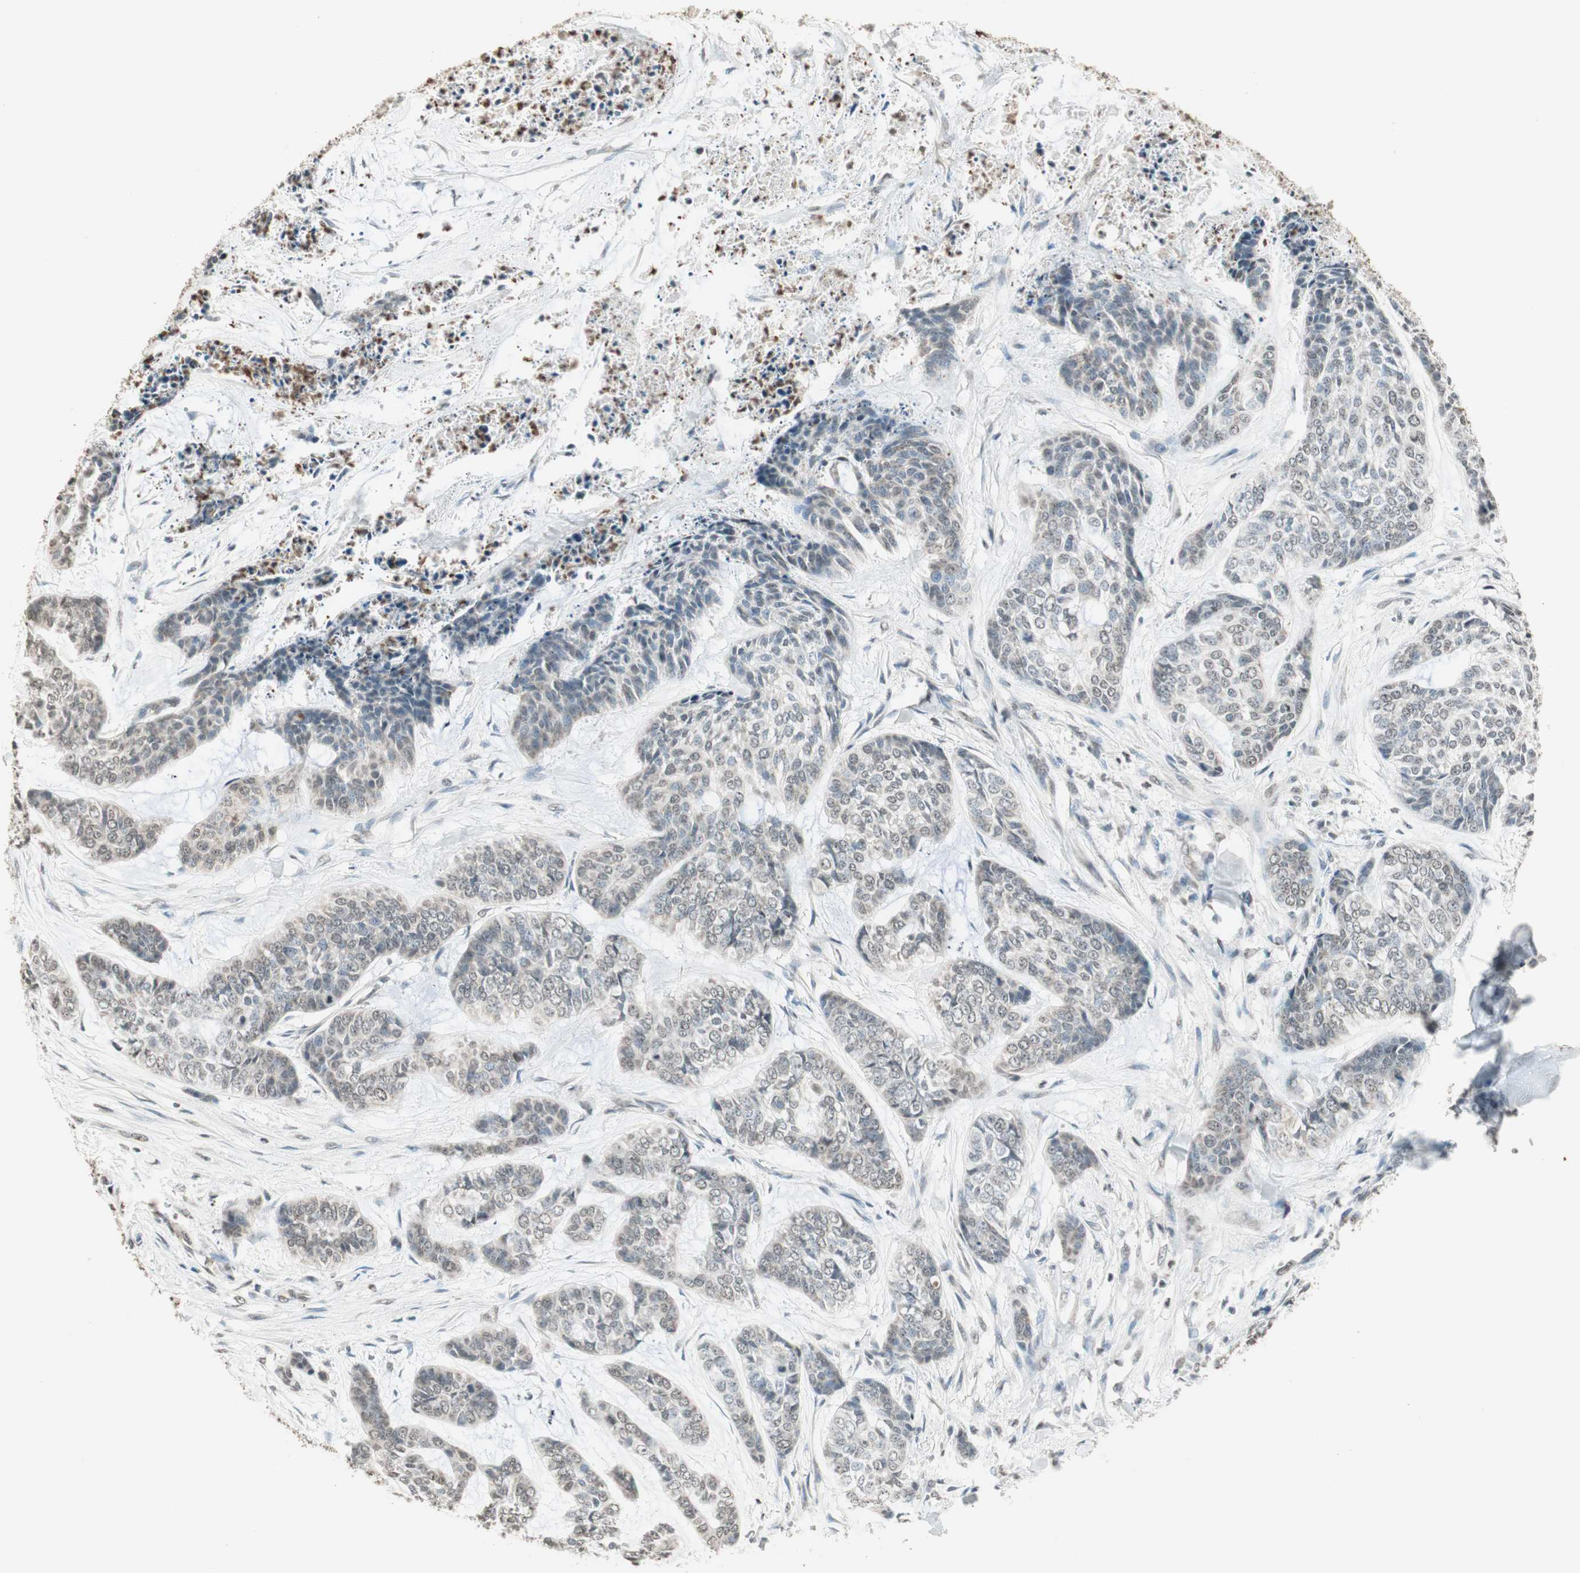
{"staining": {"intensity": "weak", "quantity": "25%-75%", "location": "cytoplasmic/membranous,nuclear"}, "tissue": "skin cancer", "cell_type": "Tumor cells", "image_type": "cancer", "snomed": [{"axis": "morphology", "description": "Basal cell carcinoma"}, {"axis": "topography", "description": "Skin"}], "caption": "The image reveals immunohistochemical staining of skin basal cell carcinoma. There is weak cytoplasmic/membranous and nuclear expression is identified in approximately 25%-75% of tumor cells. The protein of interest is shown in brown color, while the nuclei are stained blue.", "gene": "PRELID1", "patient": {"sex": "female", "age": 64}}